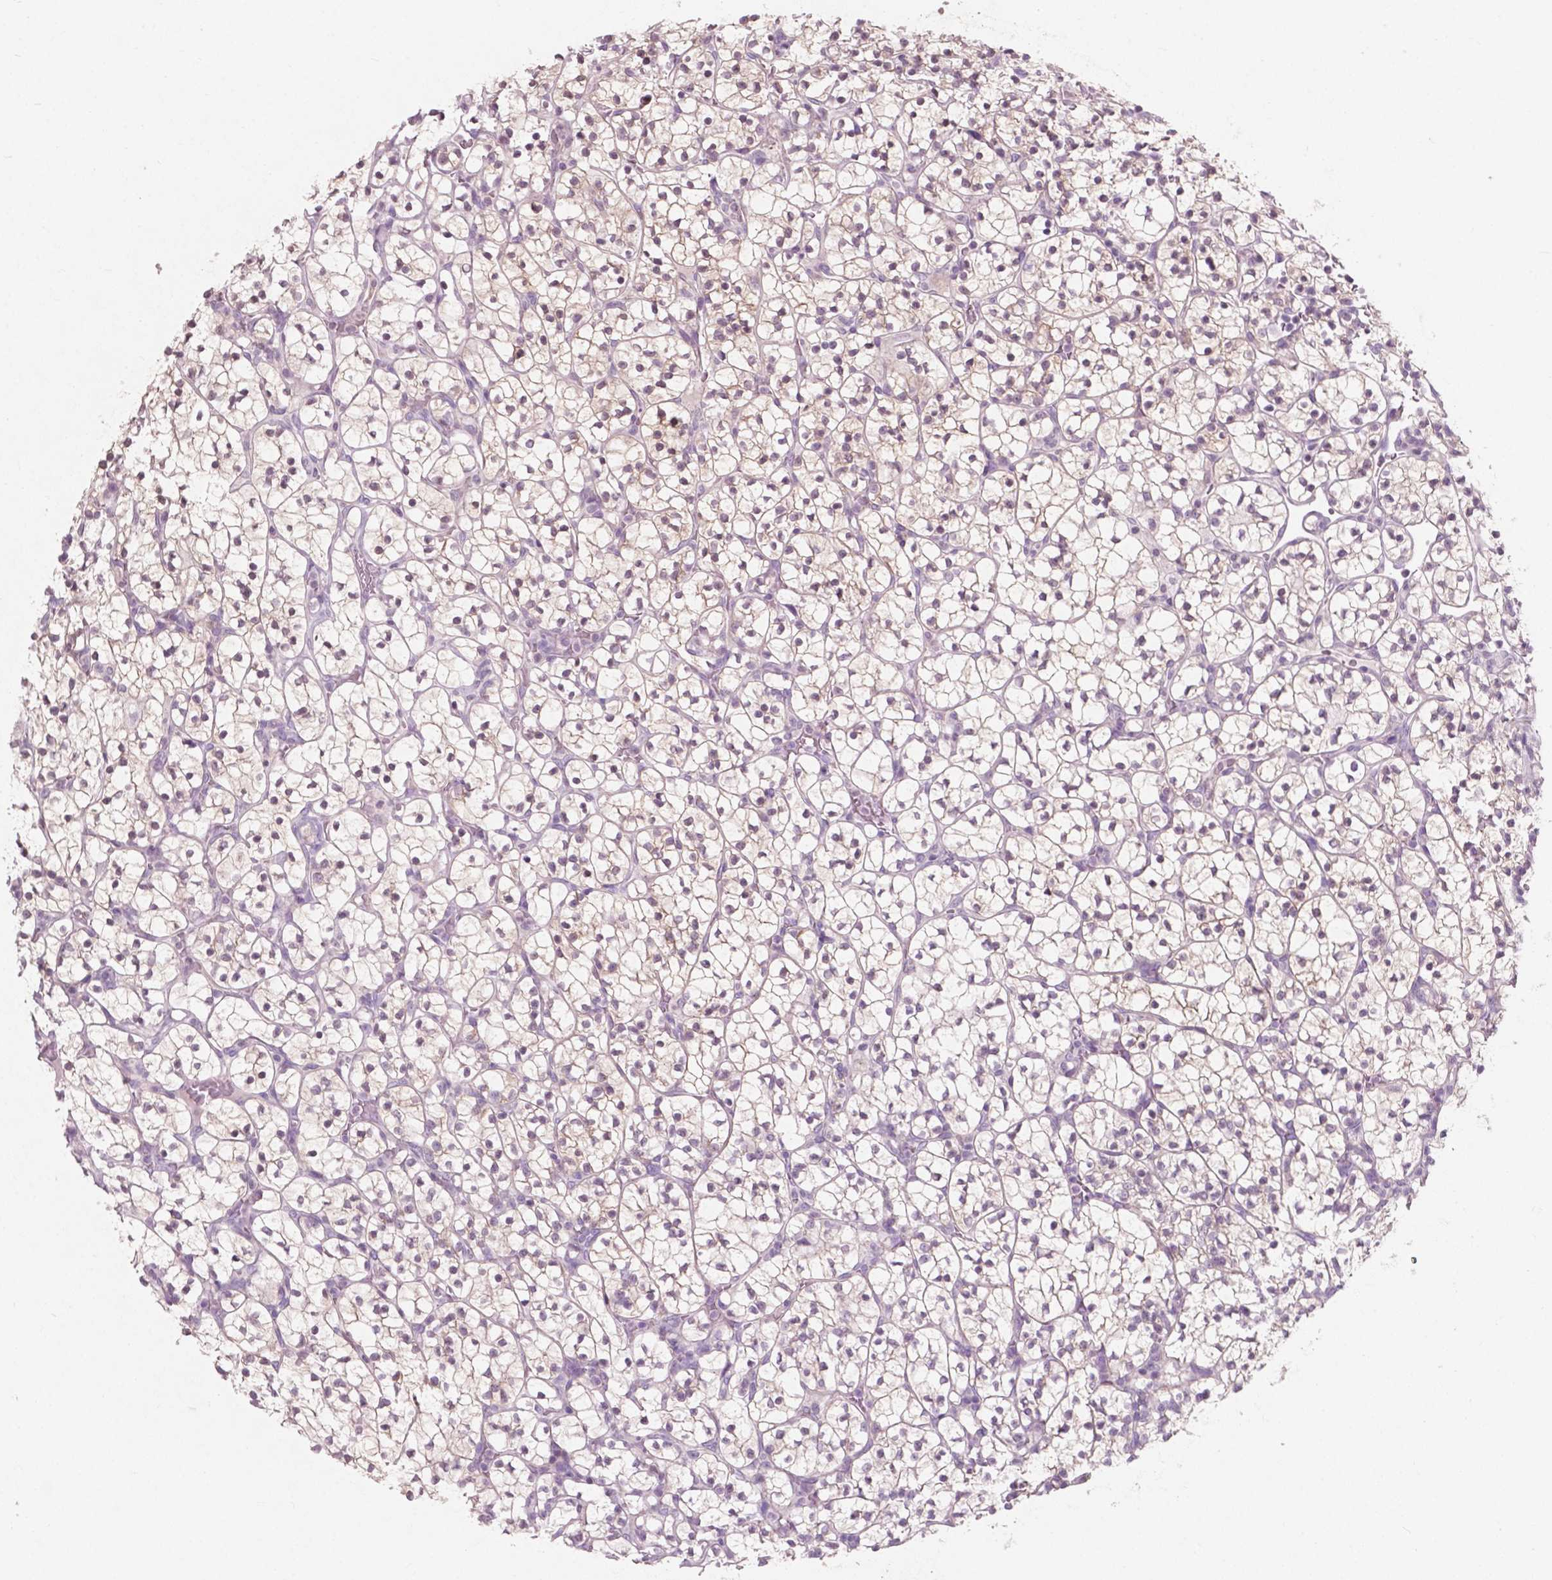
{"staining": {"intensity": "weak", "quantity": "<25%", "location": "cytoplasmic/membranous"}, "tissue": "renal cancer", "cell_type": "Tumor cells", "image_type": "cancer", "snomed": [{"axis": "morphology", "description": "Adenocarcinoma, NOS"}, {"axis": "topography", "description": "Kidney"}], "caption": "This is an immunohistochemistry histopathology image of renal cancer (adenocarcinoma). There is no staining in tumor cells.", "gene": "AWAT1", "patient": {"sex": "female", "age": 89}}